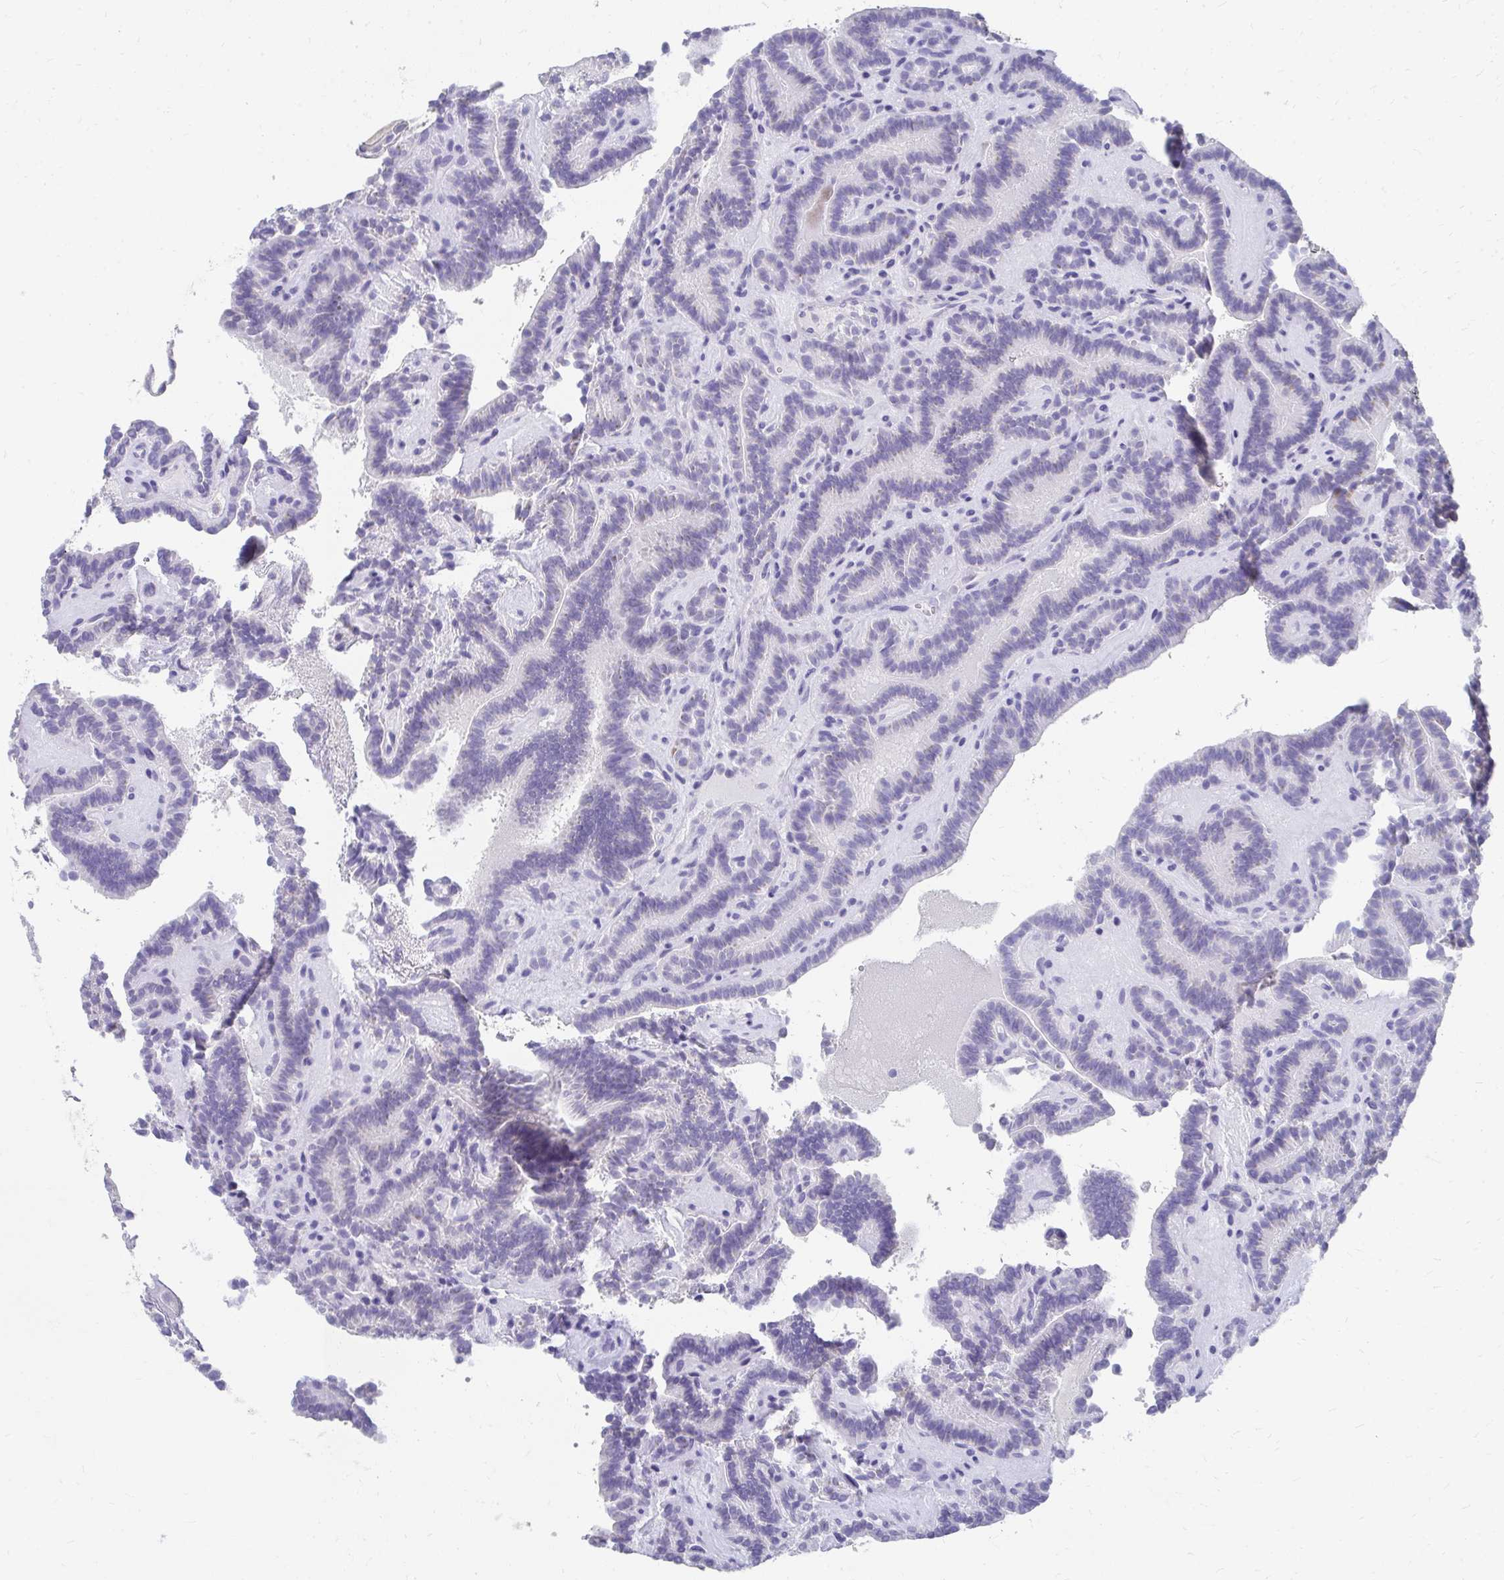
{"staining": {"intensity": "negative", "quantity": "none", "location": "none"}, "tissue": "thyroid cancer", "cell_type": "Tumor cells", "image_type": "cancer", "snomed": [{"axis": "morphology", "description": "Papillary adenocarcinoma, NOS"}, {"axis": "topography", "description": "Thyroid gland"}], "caption": "There is no significant staining in tumor cells of thyroid cancer (papillary adenocarcinoma). (Stains: DAB (3,3'-diaminobenzidine) IHC with hematoxylin counter stain, Microscopy: brightfield microscopy at high magnification).", "gene": "TMPRSS2", "patient": {"sex": "female", "age": 21}}